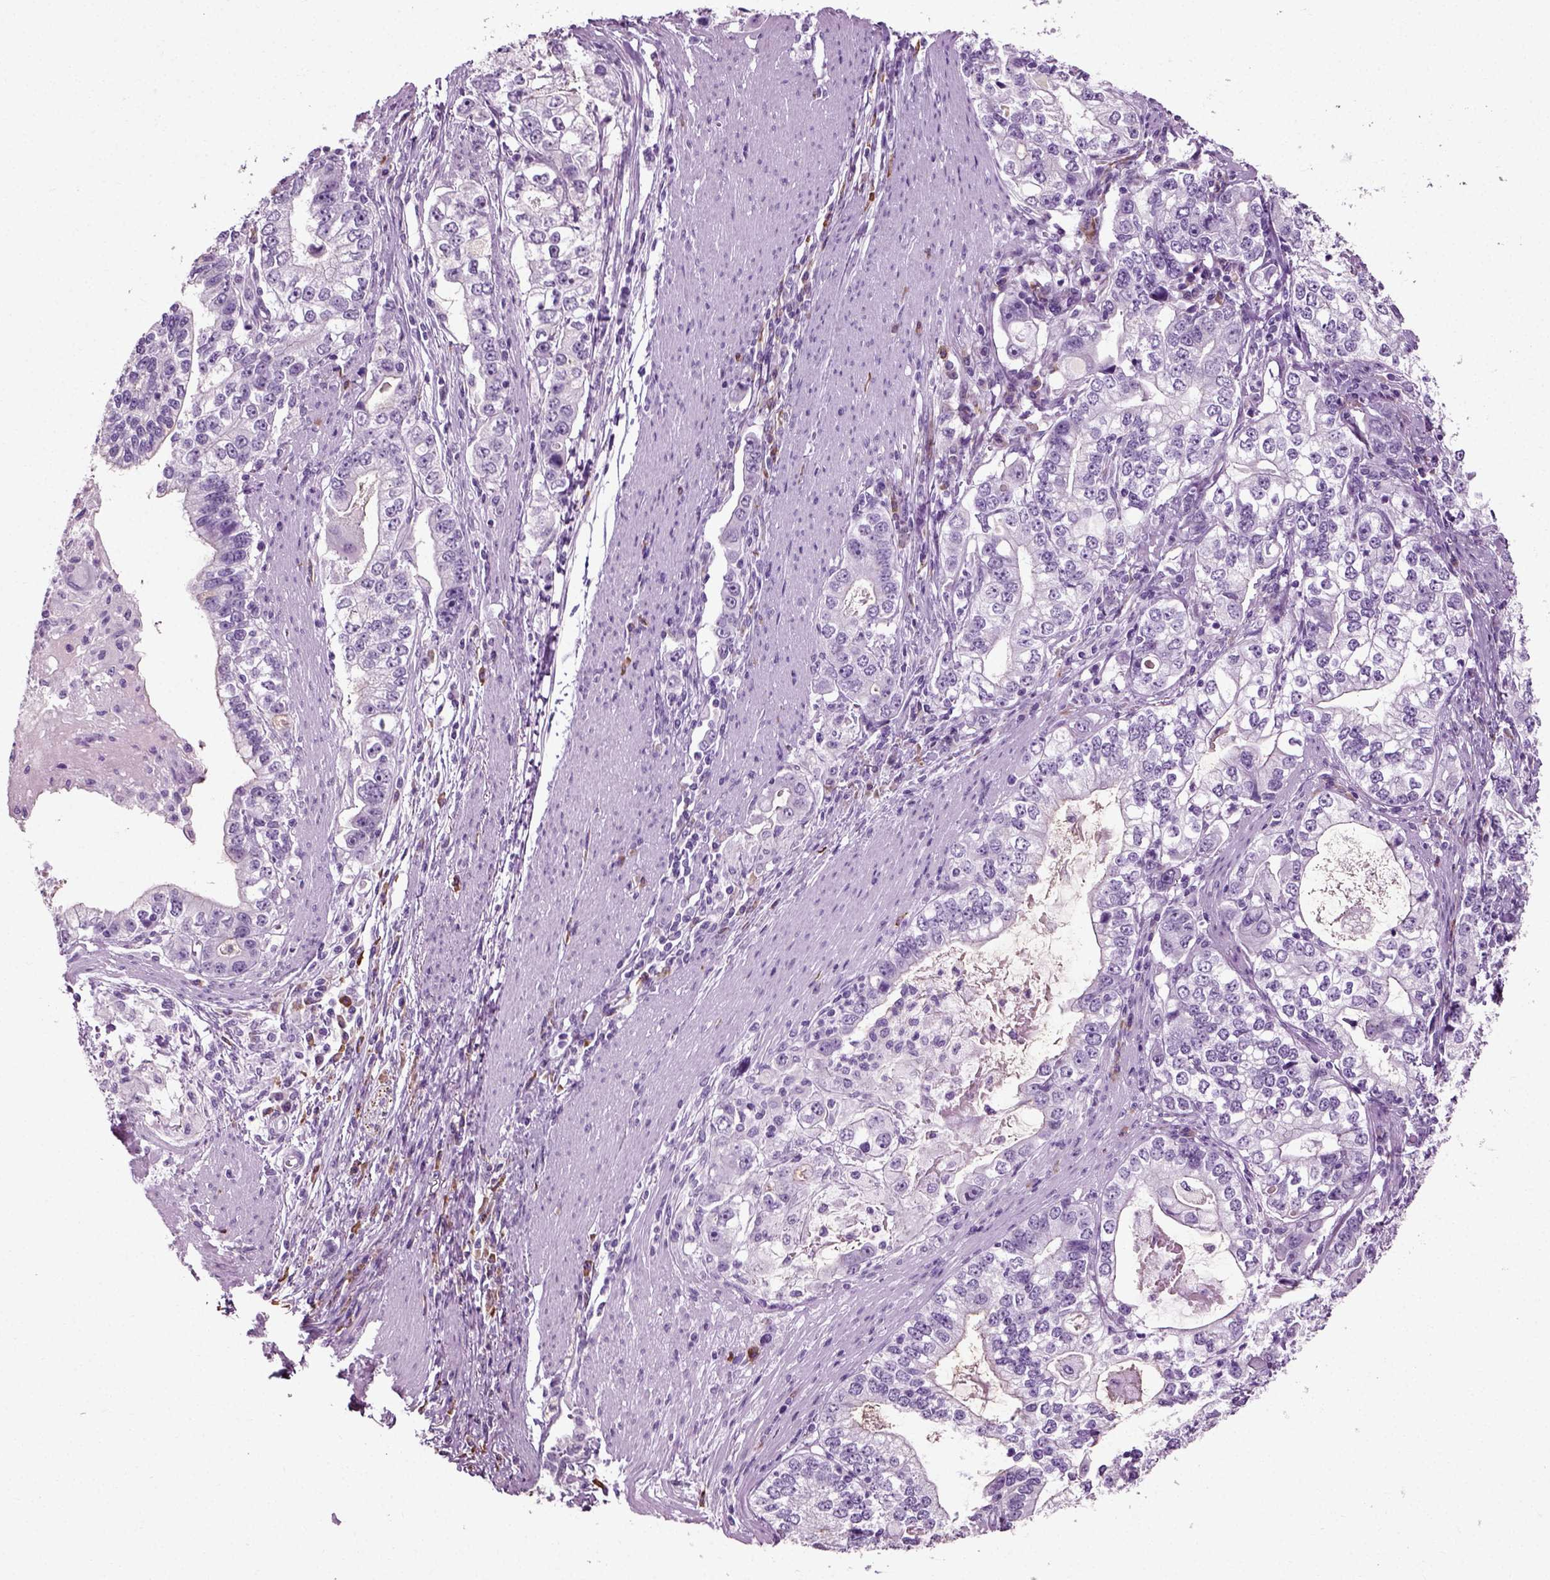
{"staining": {"intensity": "weak", "quantity": "<25%", "location": "cytoplasmic/membranous"}, "tissue": "stomach cancer", "cell_type": "Tumor cells", "image_type": "cancer", "snomed": [{"axis": "morphology", "description": "Adenocarcinoma, NOS"}, {"axis": "topography", "description": "Stomach, lower"}], "caption": "DAB immunohistochemical staining of human adenocarcinoma (stomach) demonstrates no significant positivity in tumor cells. (Immunohistochemistry (ihc), brightfield microscopy, high magnification).", "gene": "SLC26A8", "patient": {"sex": "female", "age": 72}}